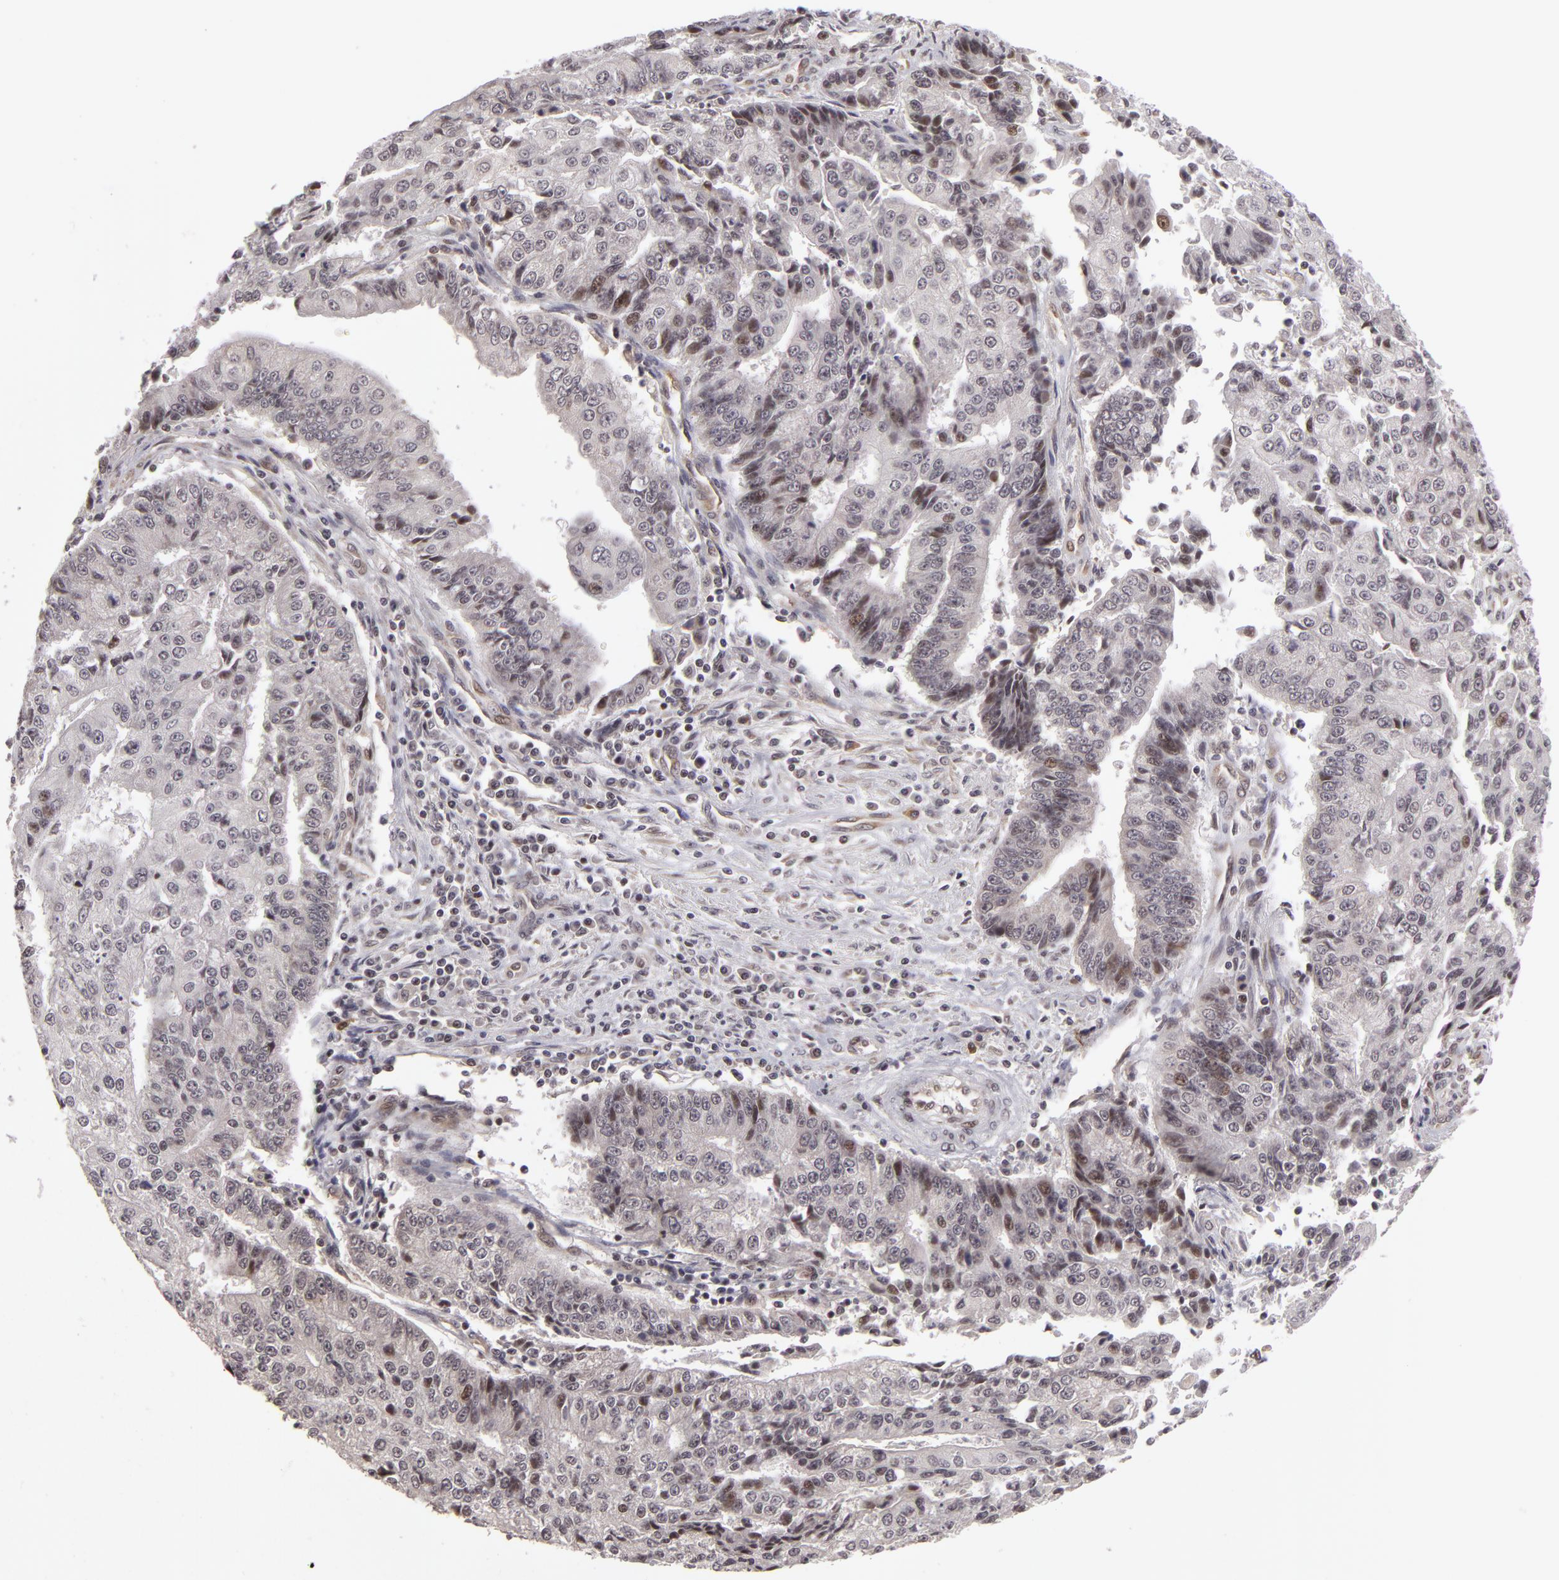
{"staining": {"intensity": "moderate", "quantity": "<25%", "location": "nuclear"}, "tissue": "endometrial cancer", "cell_type": "Tumor cells", "image_type": "cancer", "snomed": [{"axis": "morphology", "description": "Adenocarcinoma, NOS"}, {"axis": "topography", "description": "Endometrium"}], "caption": "Endometrial cancer stained with a protein marker demonstrates moderate staining in tumor cells.", "gene": "ZNF133", "patient": {"sex": "female", "age": 75}}